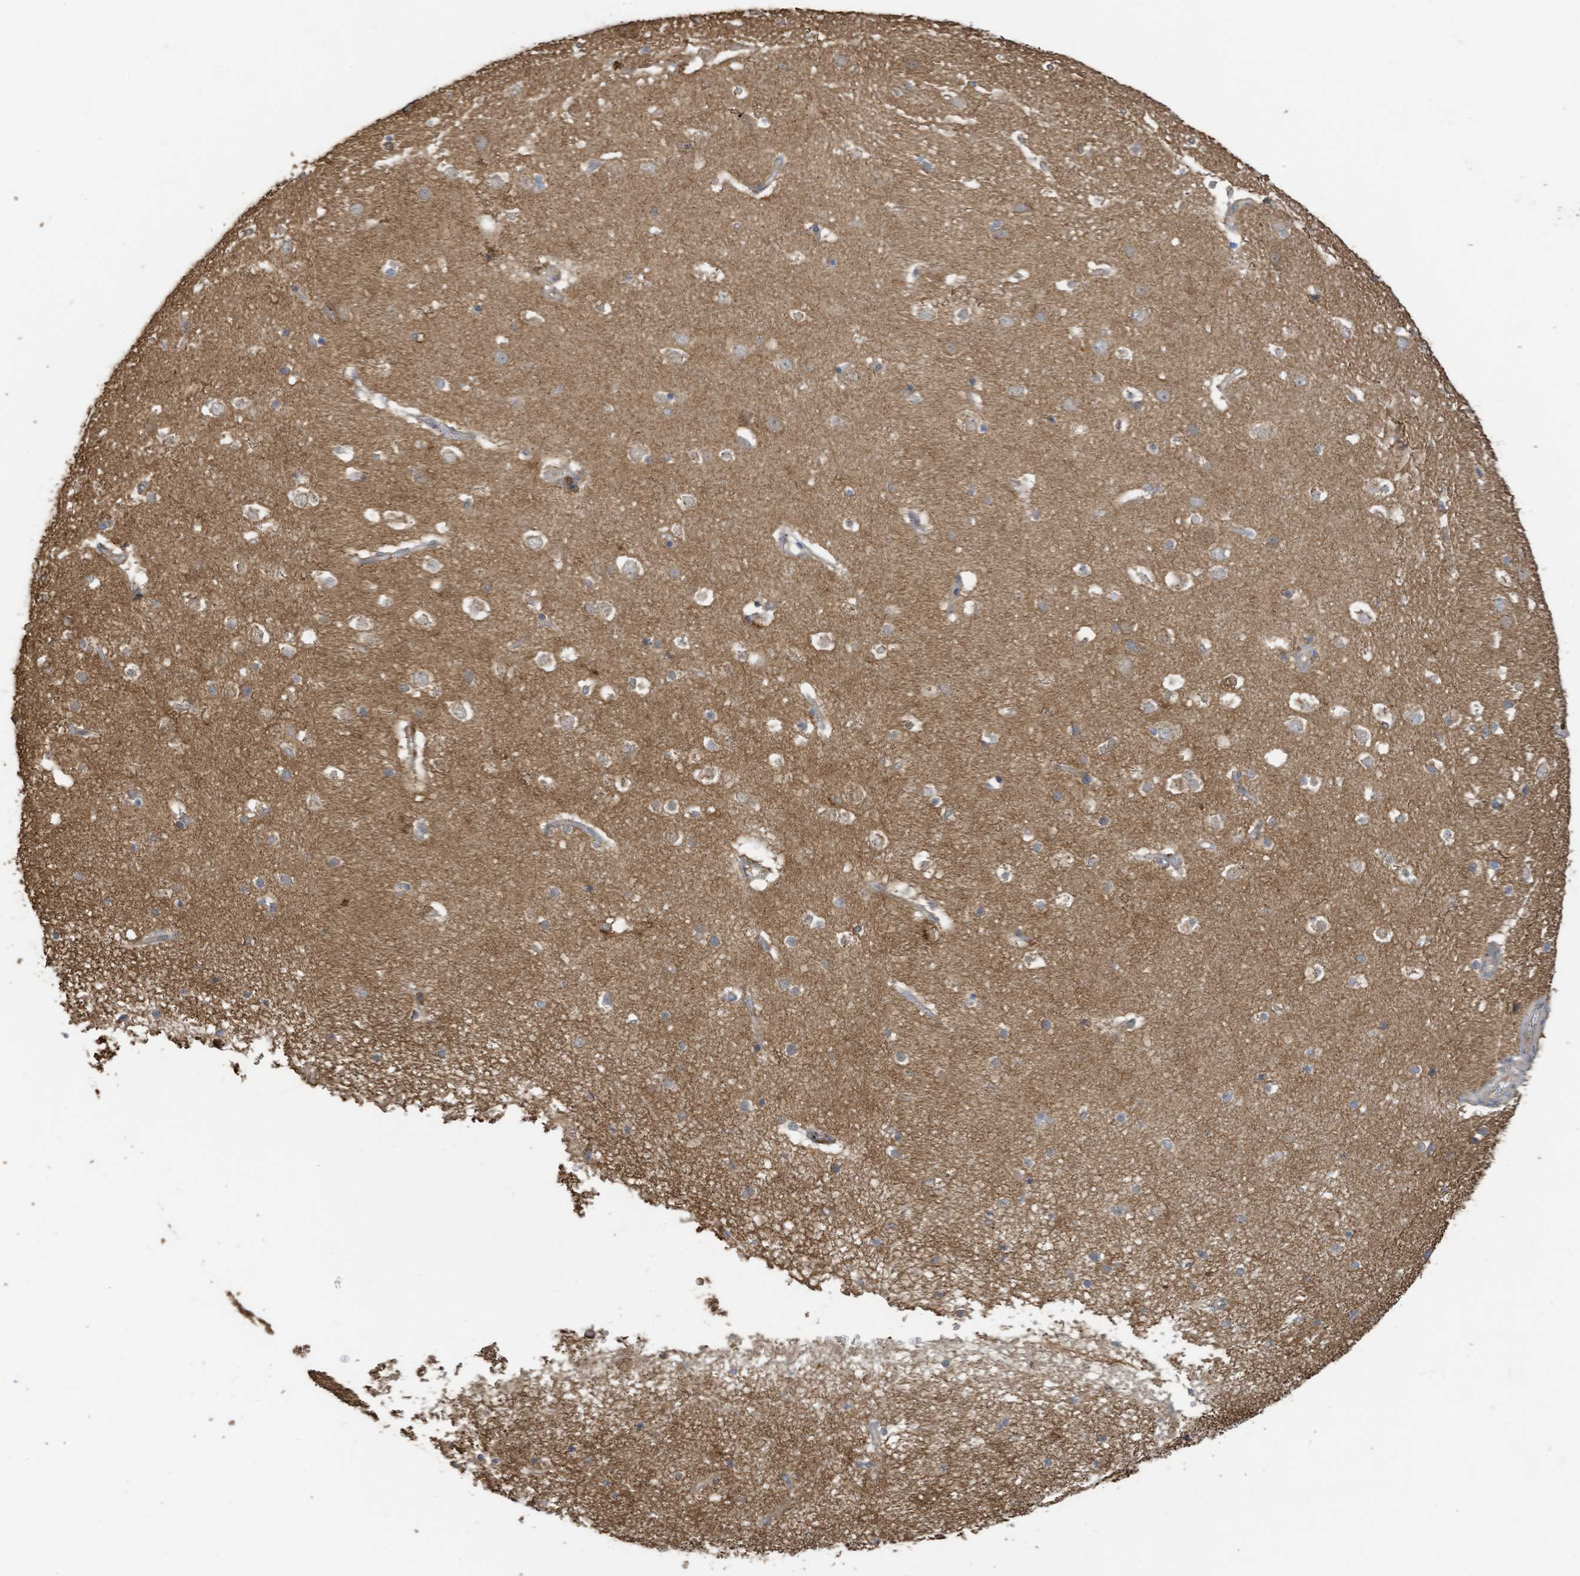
{"staining": {"intensity": "weak", "quantity": ">75%", "location": "cytoplasmic/membranous"}, "tissue": "cerebral cortex", "cell_type": "Endothelial cells", "image_type": "normal", "snomed": [{"axis": "morphology", "description": "Normal tissue, NOS"}, {"axis": "topography", "description": "Cerebral cortex"}], "caption": "Protein expression analysis of normal human cerebral cortex reveals weak cytoplasmic/membranous expression in approximately >75% of endothelial cells. Using DAB (brown) and hematoxylin (blue) stains, captured at high magnification using brightfield microscopy.", "gene": "COX10", "patient": {"sex": "male", "age": 54}}